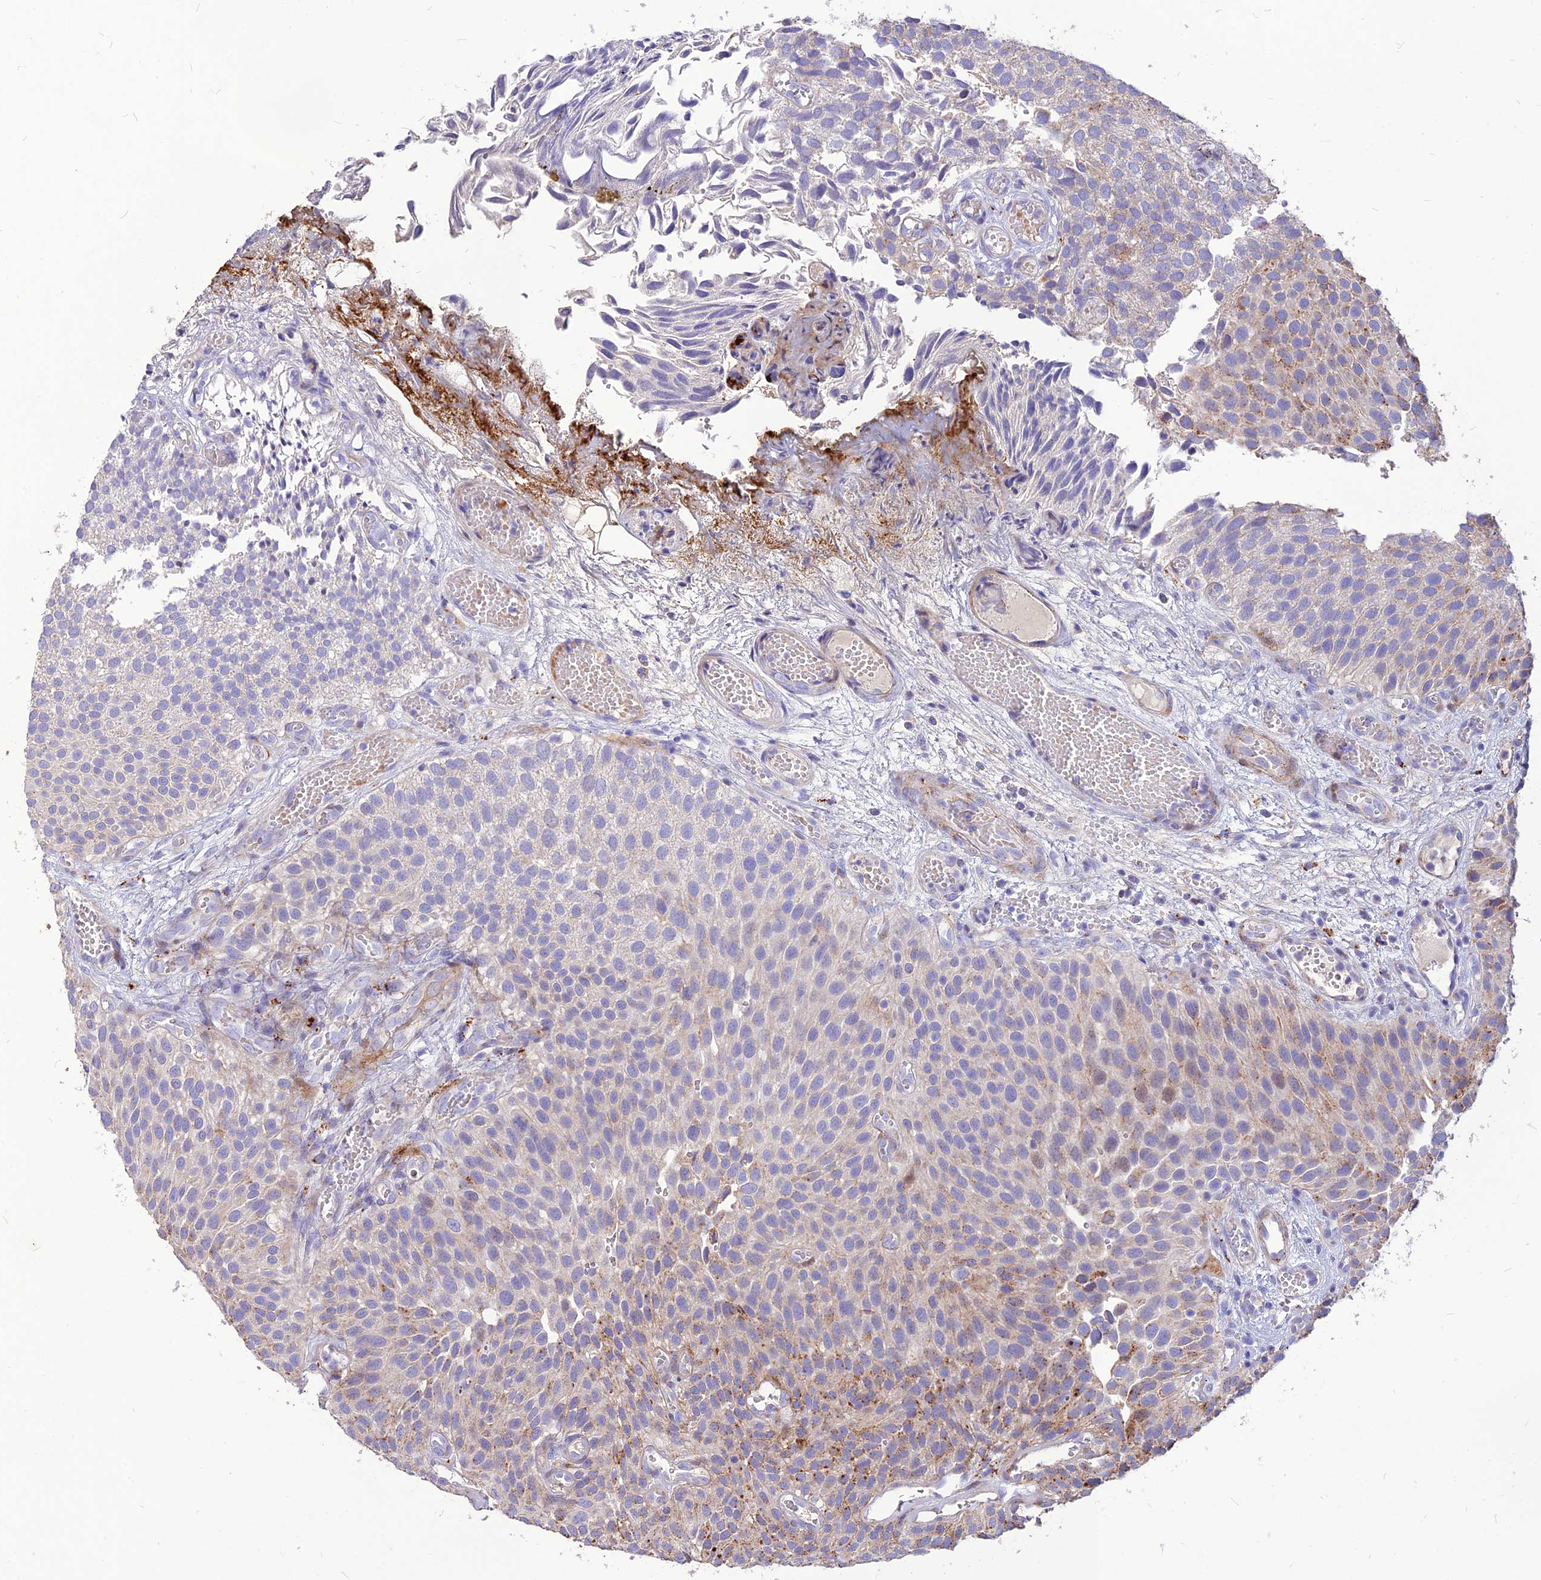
{"staining": {"intensity": "moderate", "quantity": "<25%", "location": "cytoplasmic/membranous"}, "tissue": "urothelial cancer", "cell_type": "Tumor cells", "image_type": "cancer", "snomed": [{"axis": "morphology", "description": "Urothelial carcinoma, Low grade"}, {"axis": "topography", "description": "Urinary bladder"}], "caption": "Tumor cells reveal low levels of moderate cytoplasmic/membranous staining in approximately <25% of cells in urothelial carcinoma (low-grade). The protein of interest is stained brown, and the nuclei are stained in blue (DAB IHC with brightfield microscopy, high magnification).", "gene": "RIMOC1", "patient": {"sex": "male", "age": 89}}